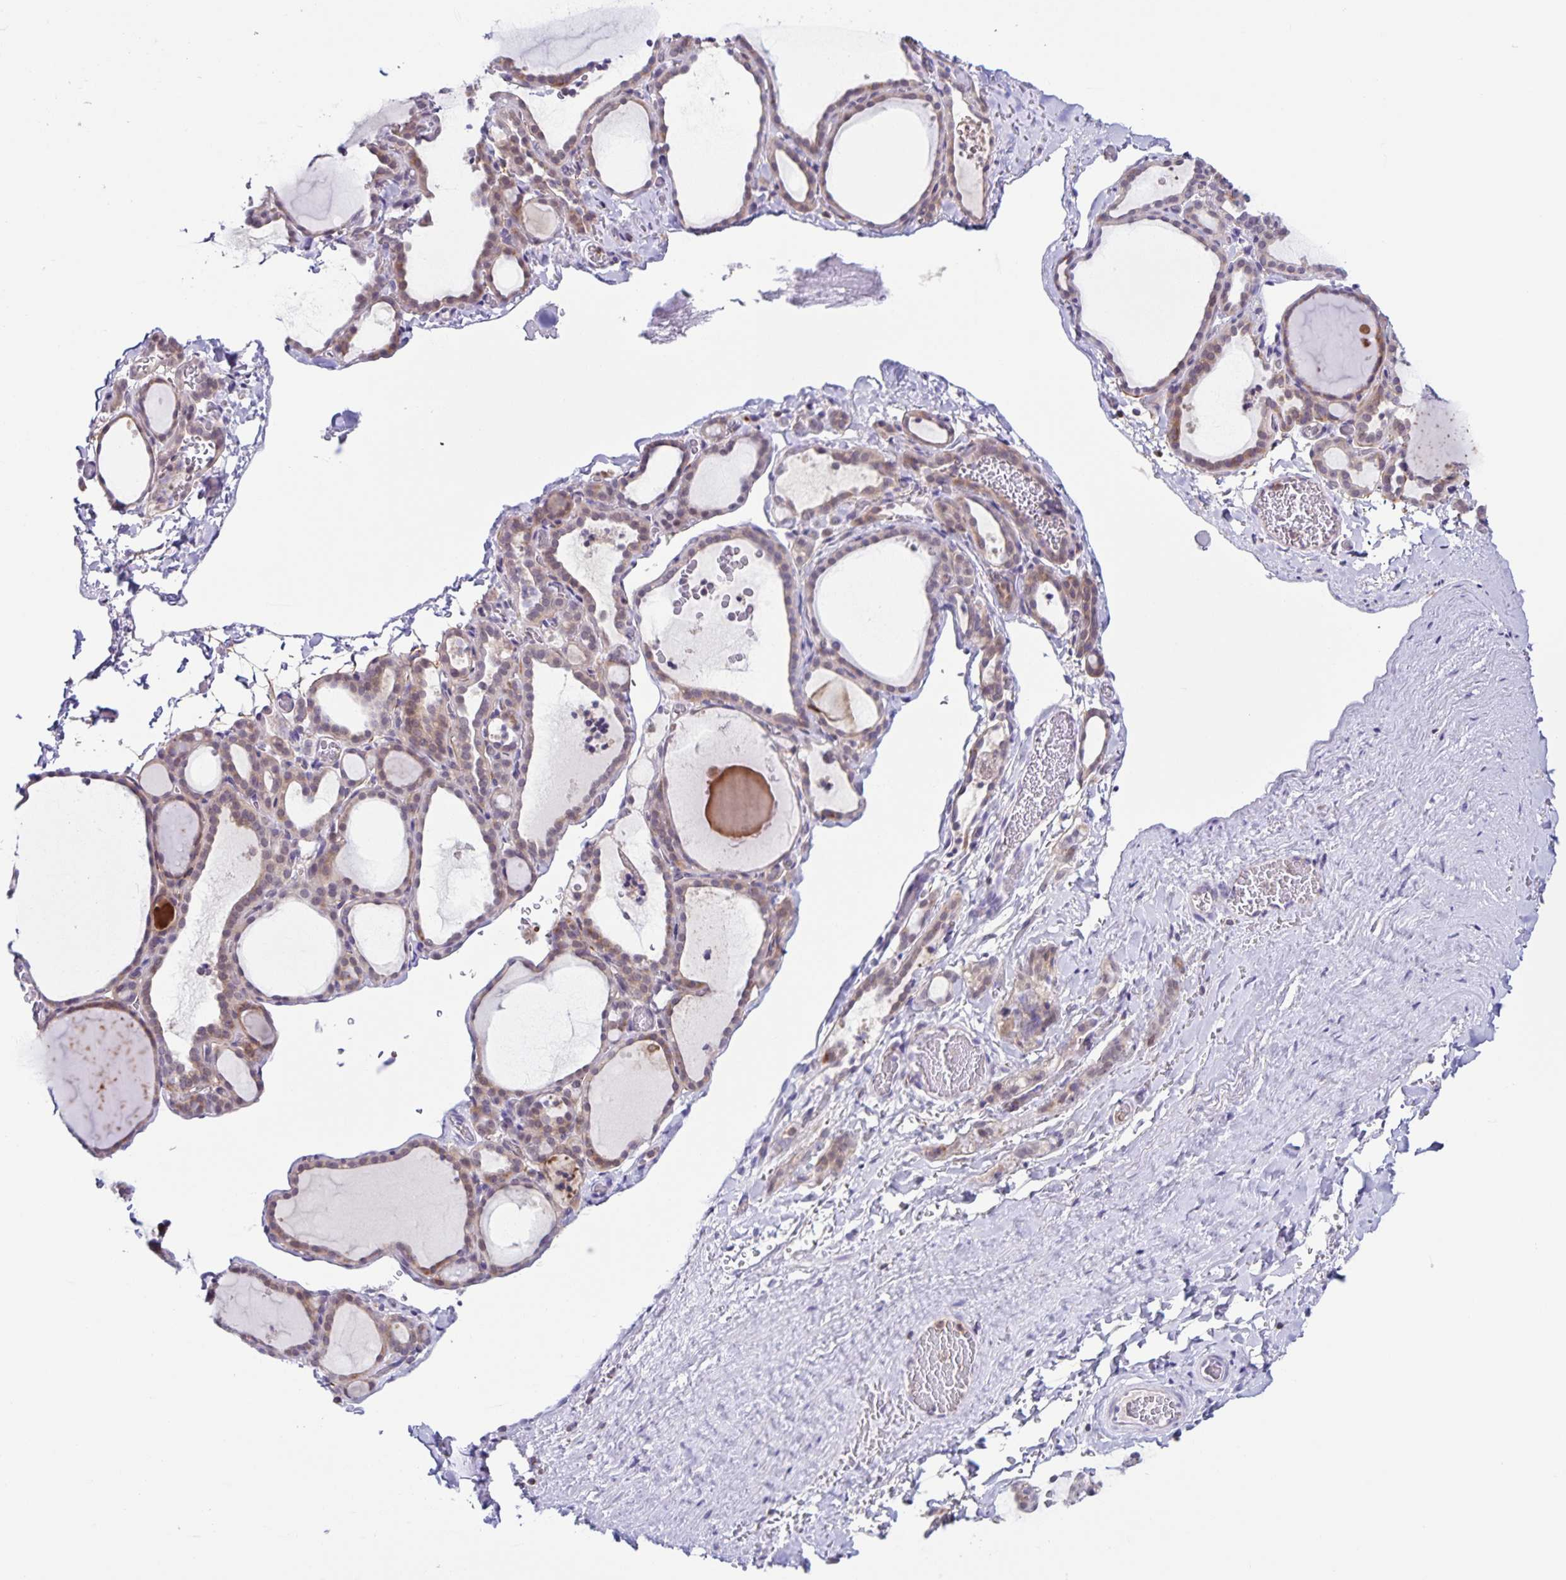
{"staining": {"intensity": "weak", "quantity": "25%-75%", "location": "cytoplasmic/membranous"}, "tissue": "thyroid gland", "cell_type": "Glandular cells", "image_type": "normal", "snomed": [{"axis": "morphology", "description": "Normal tissue, NOS"}, {"axis": "topography", "description": "Thyroid gland"}], "caption": "Glandular cells display low levels of weak cytoplasmic/membranous expression in approximately 25%-75% of cells in benign thyroid gland.", "gene": "STPG4", "patient": {"sex": "female", "age": 22}}